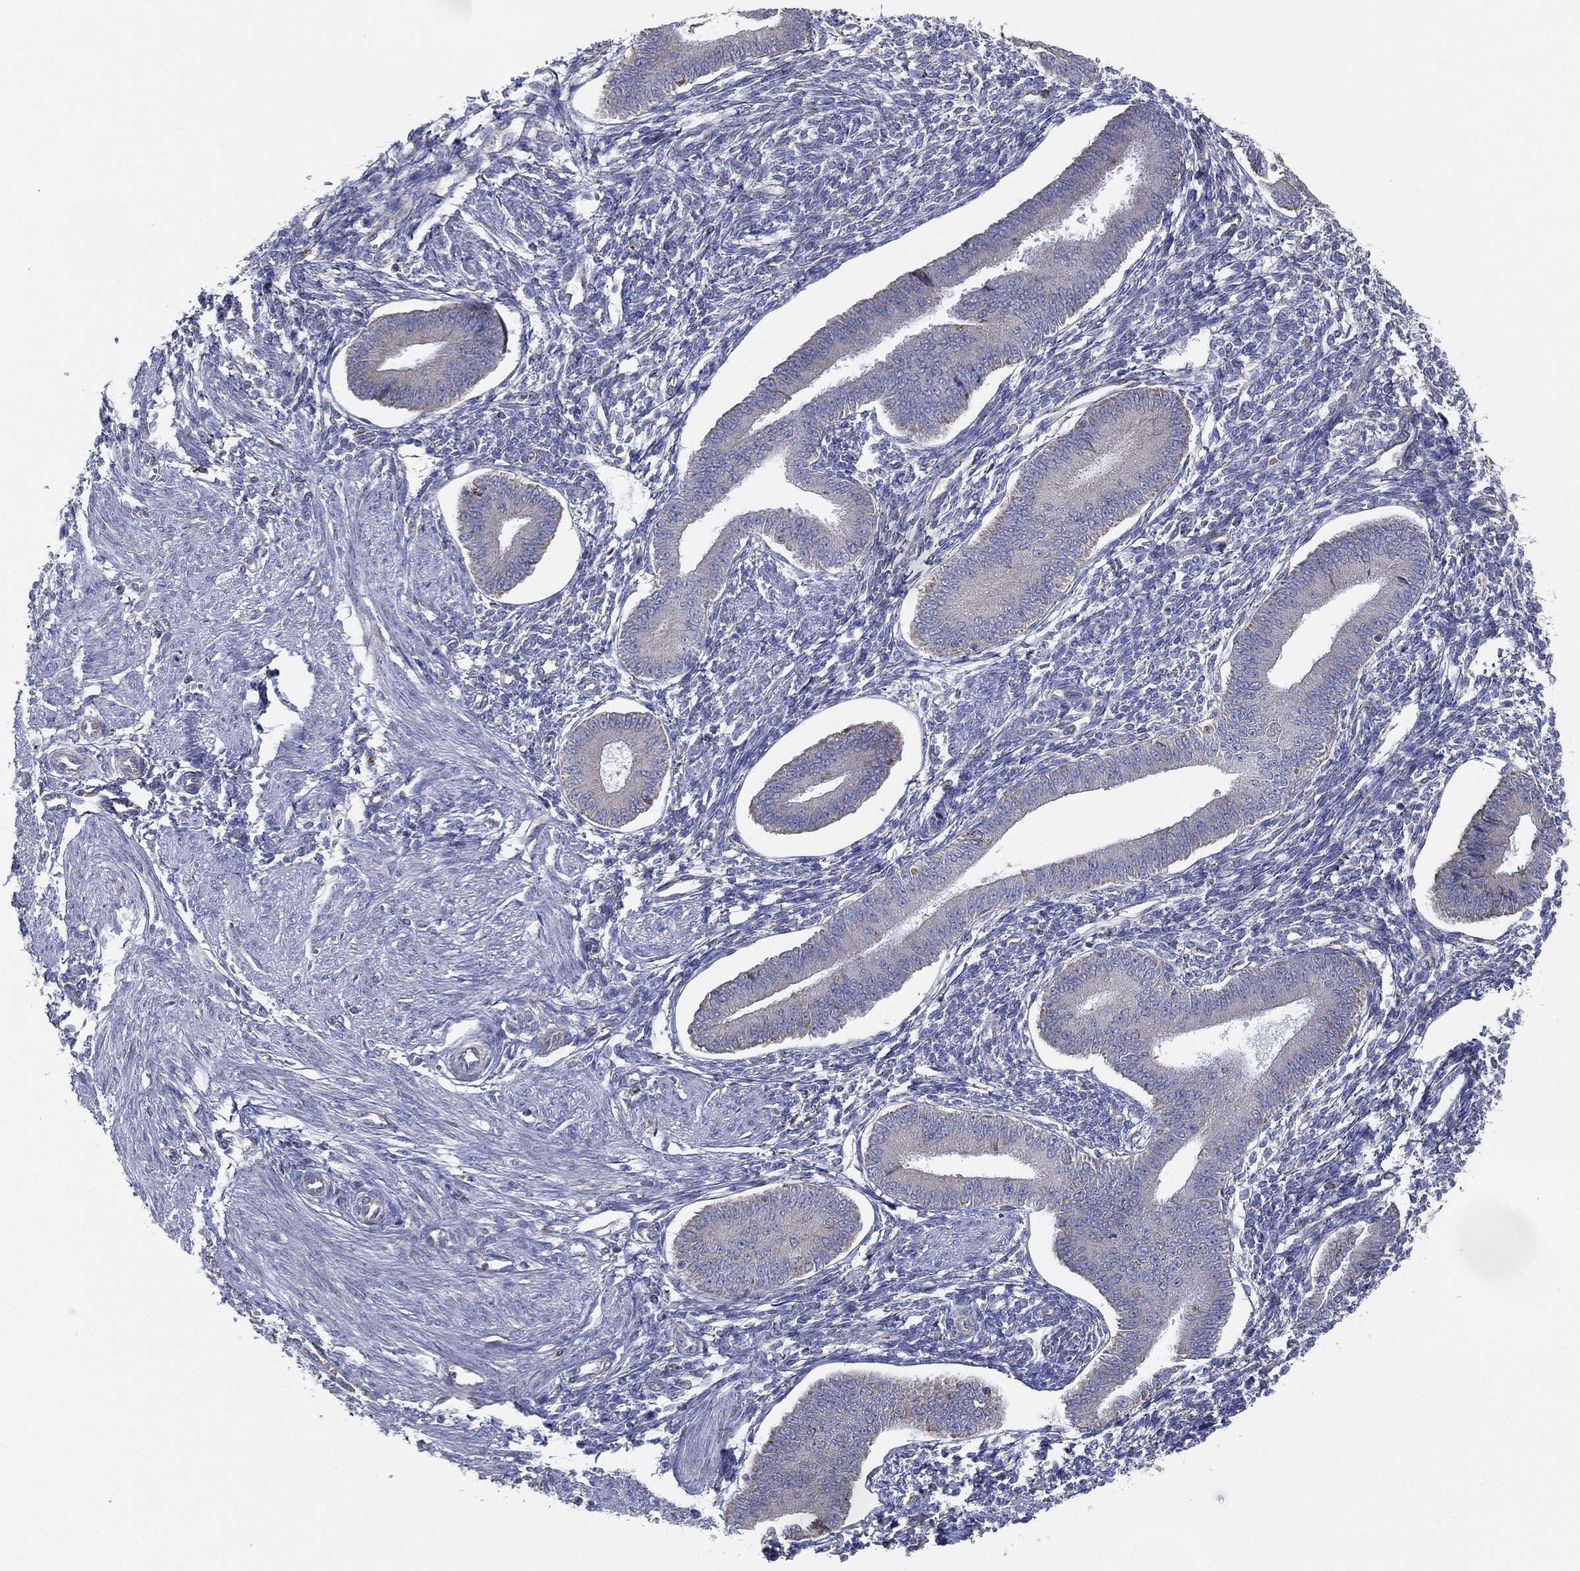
{"staining": {"intensity": "negative", "quantity": "none", "location": "none"}, "tissue": "endometrium", "cell_type": "Cells in endometrial stroma", "image_type": "normal", "snomed": [{"axis": "morphology", "description": "Normal tissue, NOS"}, {"axis": "topography", "description": "Endometrium"}], "caption": "Cells in endometrial stroma show no significant staining in benign endometrium. The staining was performed using DAB to visualize the protein expression in brown, while the nuclei were stained in blue with hematoxylin (Magnification: 20x).", "gene": "INA", "patient": {"sex": "female", "age": 39}}